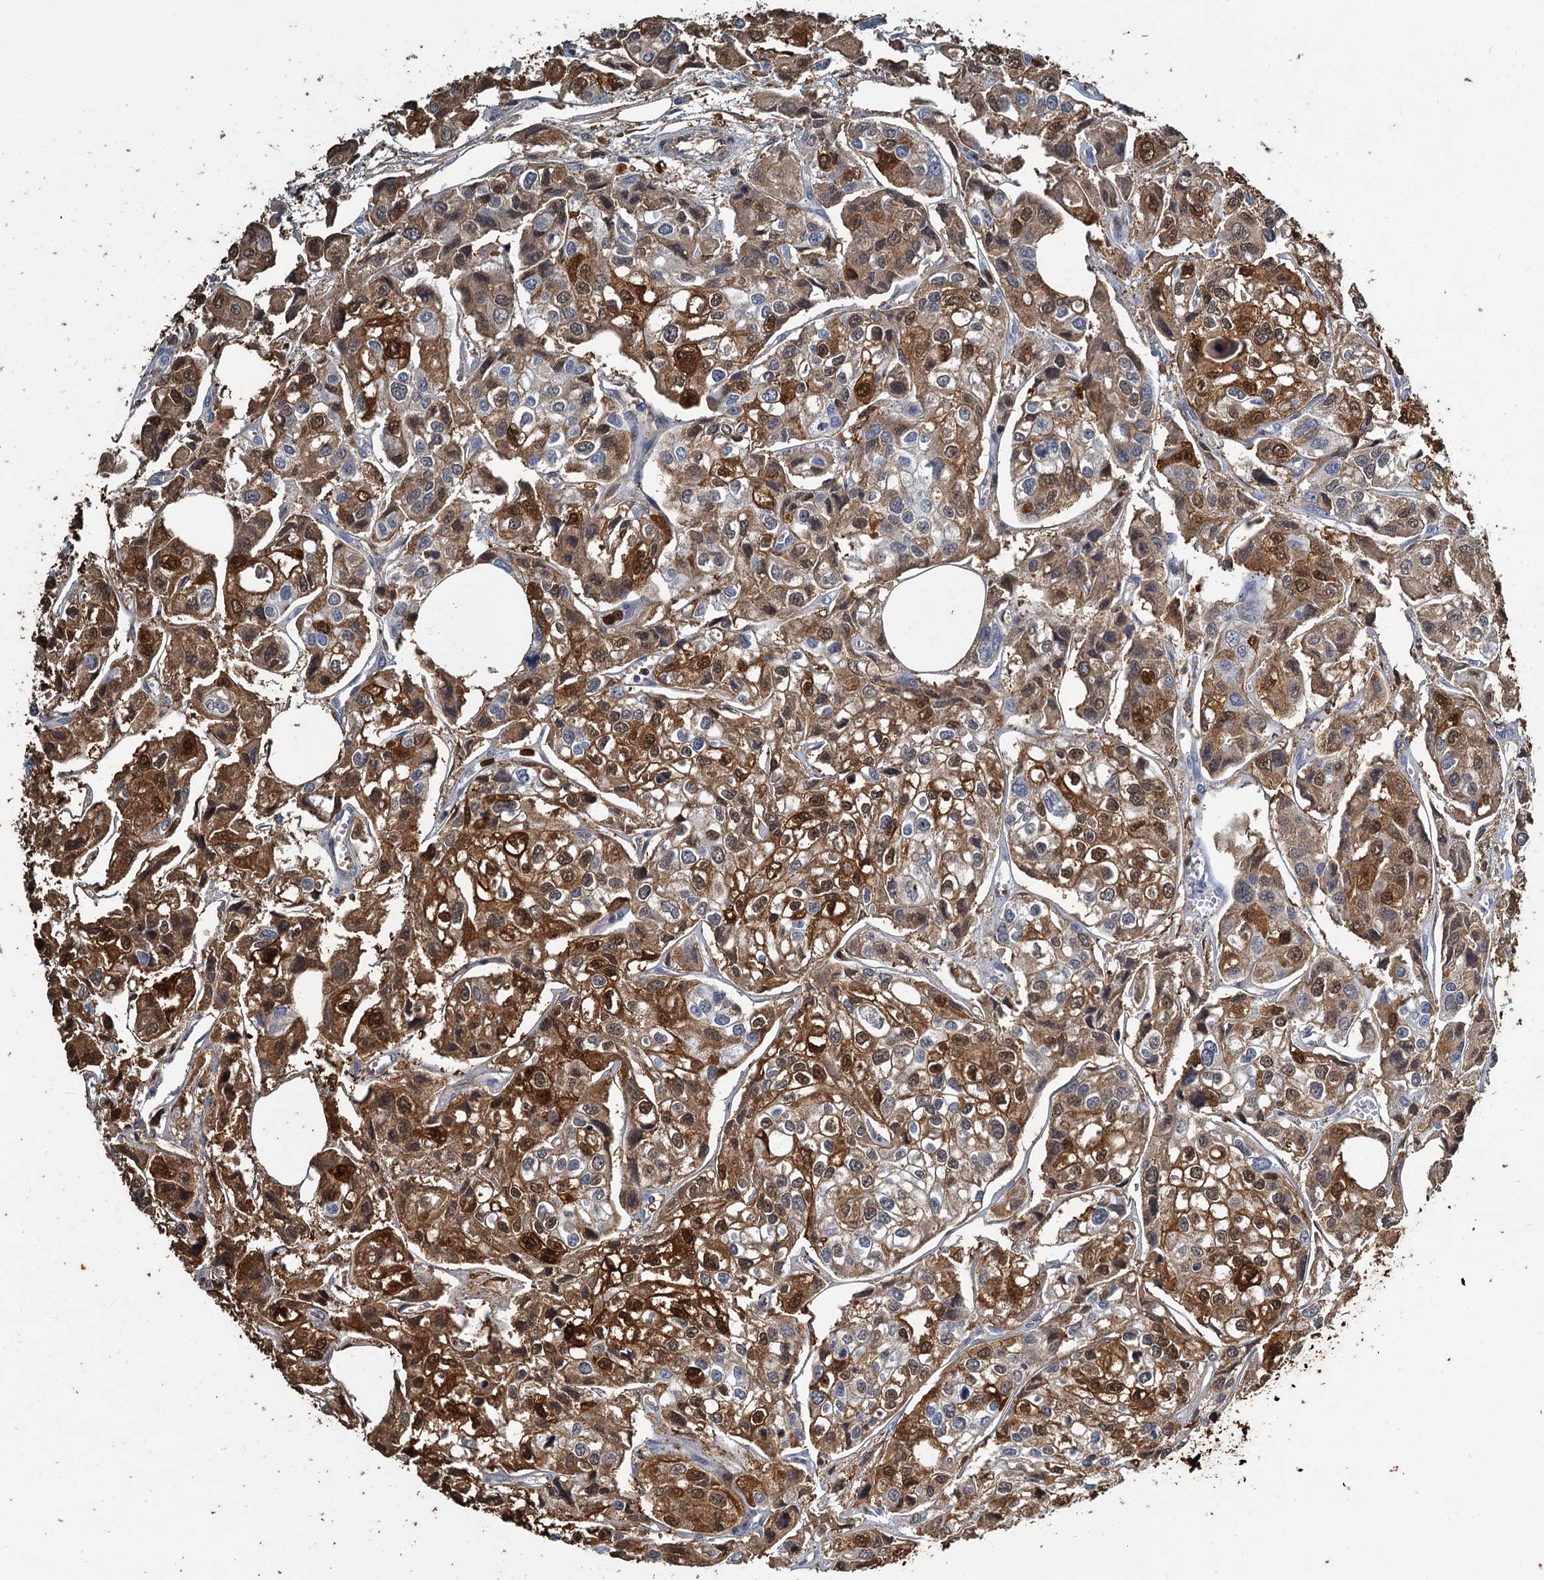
{"staining": {"intensity": "strong", "quantity": ">75%", "location": "cytoplasmic/membranous,nuclear"}, "tissue": "urothelial cancer", "cell_type": "Tumor cells", "image_type": "cancer", "snomed": [{"axis": "morphology", "description": "Urothelial carcinoma, High grade"}, {"axis": "topography", "description": "Urinary bladder"}], "caption": "Urothelial cancer tissue demonstrates strong cytoplasmic/membranous and nuclear staining in about >75% of tumor cells, visualized by immunohistochemistry.", "gene": "S100A6", "patient": {"sex": "male", "age": 67}}